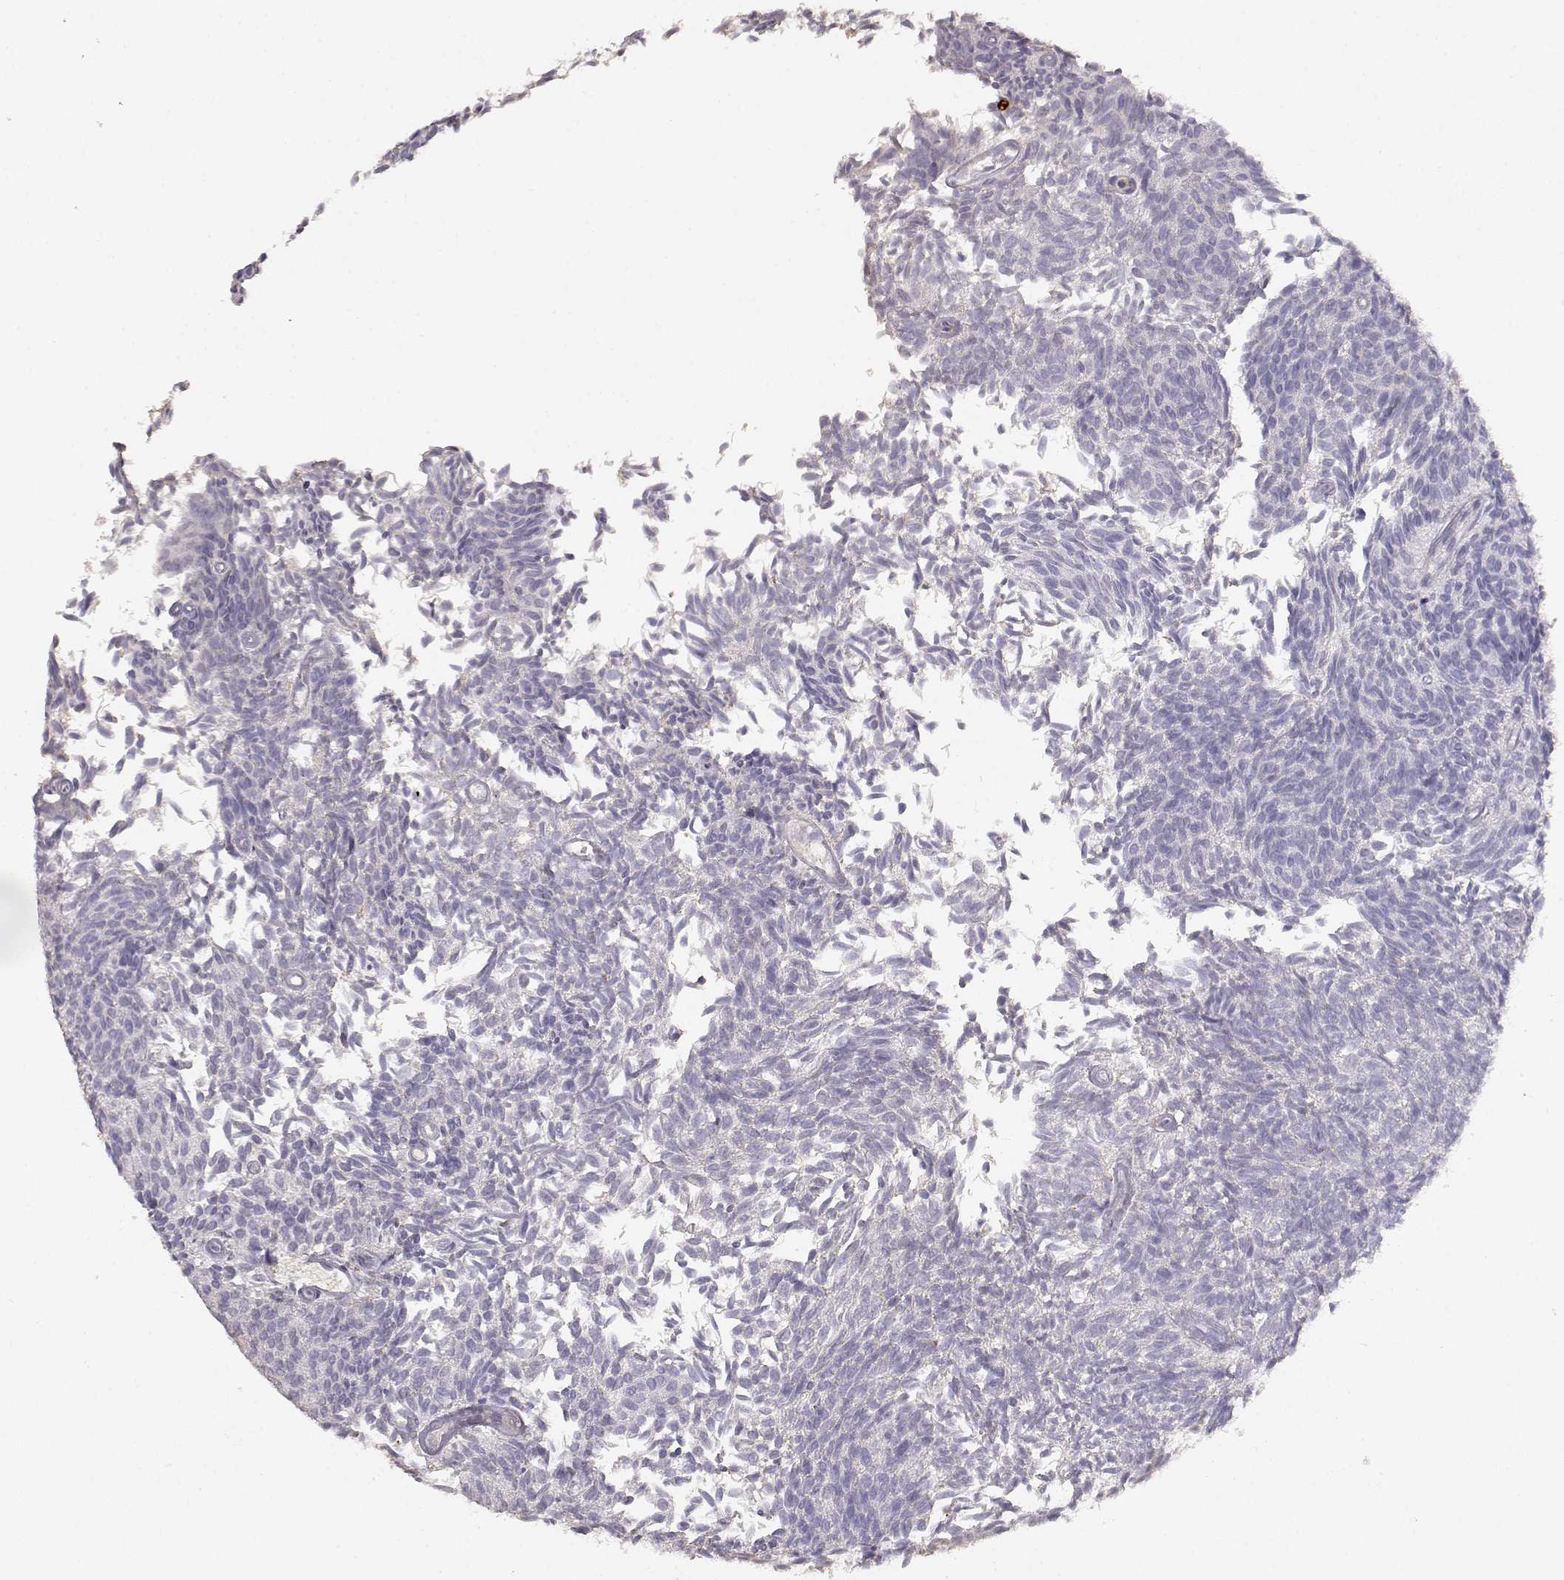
{"staining": {"intensity": "negative", "quantity": "none", "location": "none"}, "tissue": "urothelial cancer", "cell_type": "Tumor cells", "image_type": "cancer", "snomed": [{"axis": "morphology", "description": "Urothelial carcinoma, Low grade"}, {"axis": "topography", "description": "Urinary bladder"}], "caption": "Image shows no significant protein positivity in tumor cells of urothelial cancer.", "gene": "TNFRSF10C", "patient": {"sex": "male", "age": 77}}